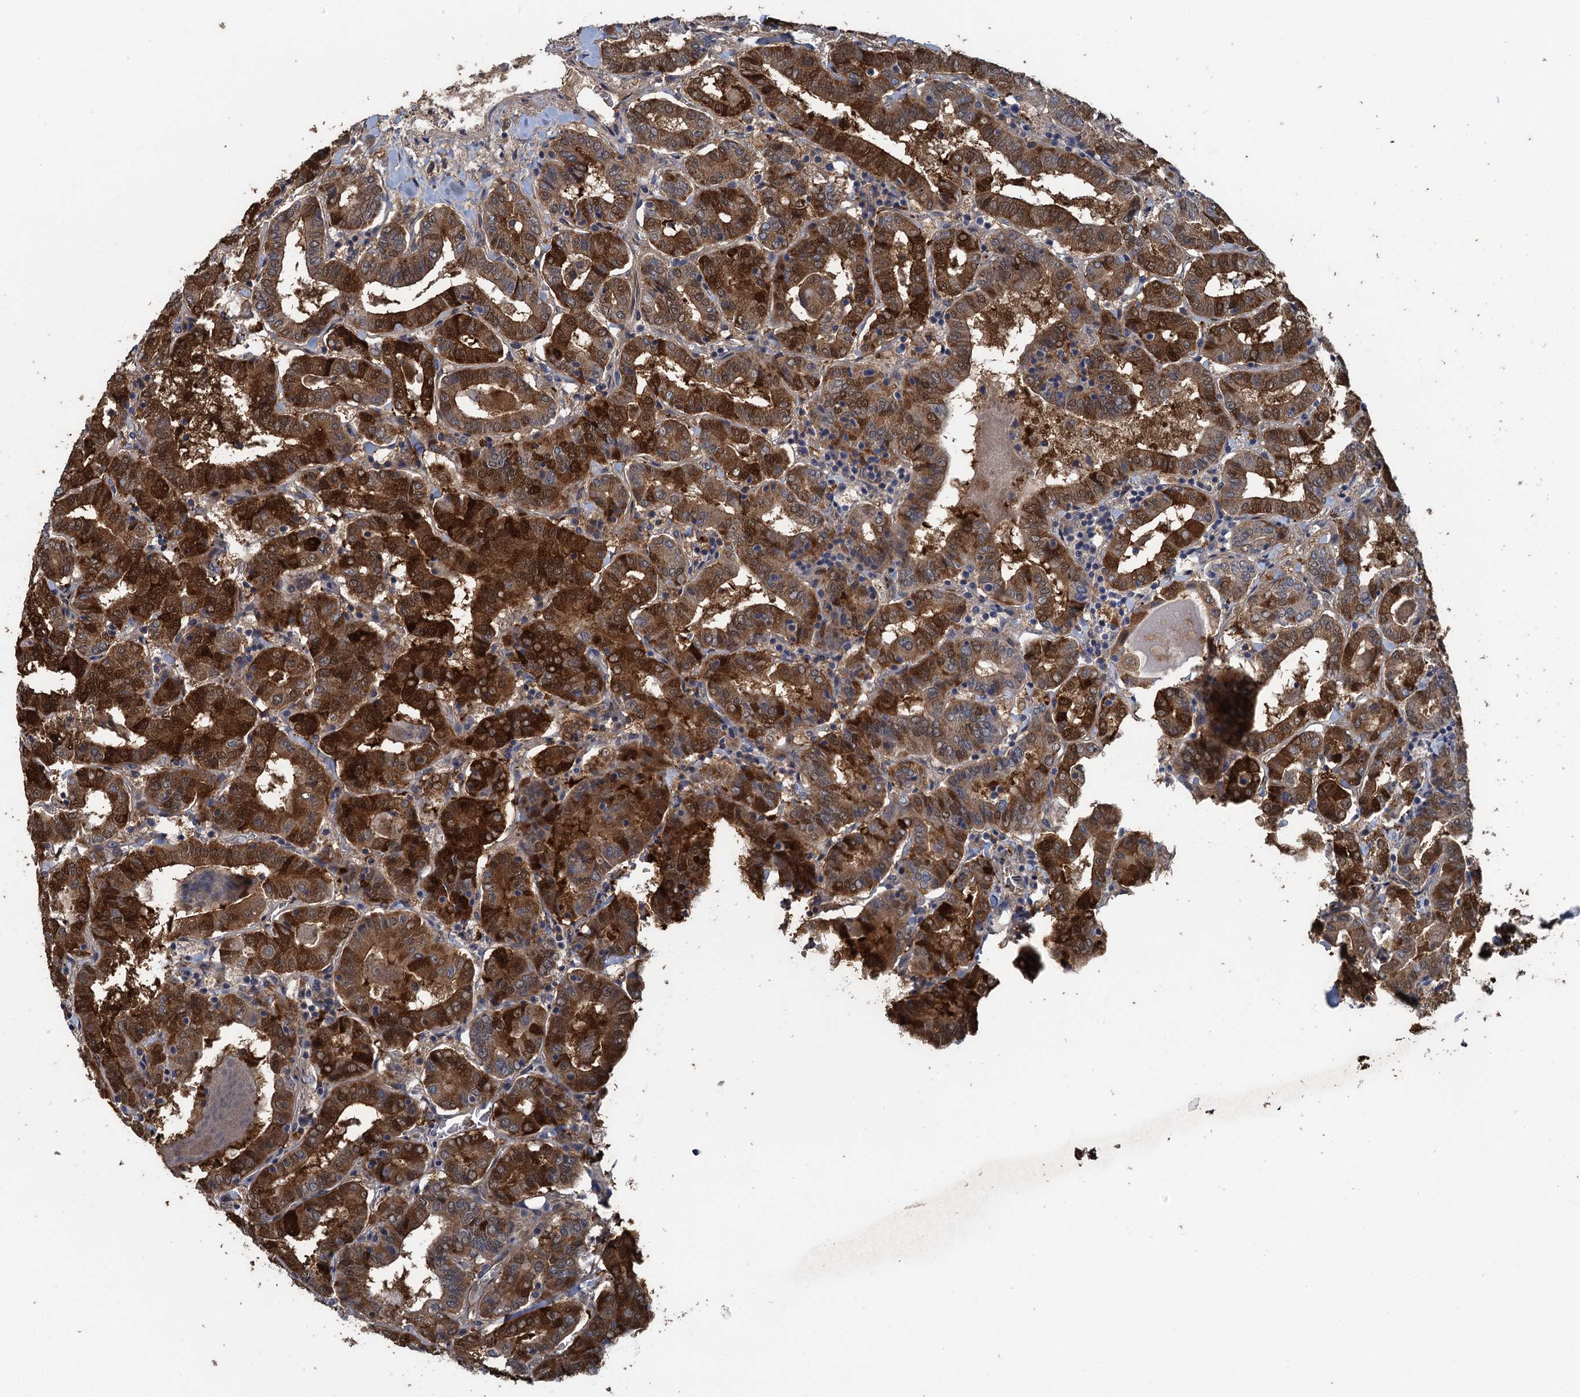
{"staining": {"intensity": "strong", "quantity": ">75%", "location": "cytoplasmic/membranous"}, "tissue": "thyroid cancer", "cell_type": "Tumor cells", "image_type": "cancer", "snomed": [{"axis": "morphology", "description": "Papillary adenocarcinoma, NOS"}, {"axis": "topography", "description": "Thyroid gland"}], "caption": "Immunohistochemistry staining of thyroid cancer, which exhibits high levels of strong cytoplasmic/membranous positivity in approximately >75% of tumor cells indicating strong cytoplasmic/membranous protein positivity. The staining was performed using DAB (3,3'-diaminobenzidine) (brown) for protein detection and nuclei were counterstained in hematoxylin (blue).", "gene": "KBTBD8", "patient": {"sex": "female", "age": 72}}